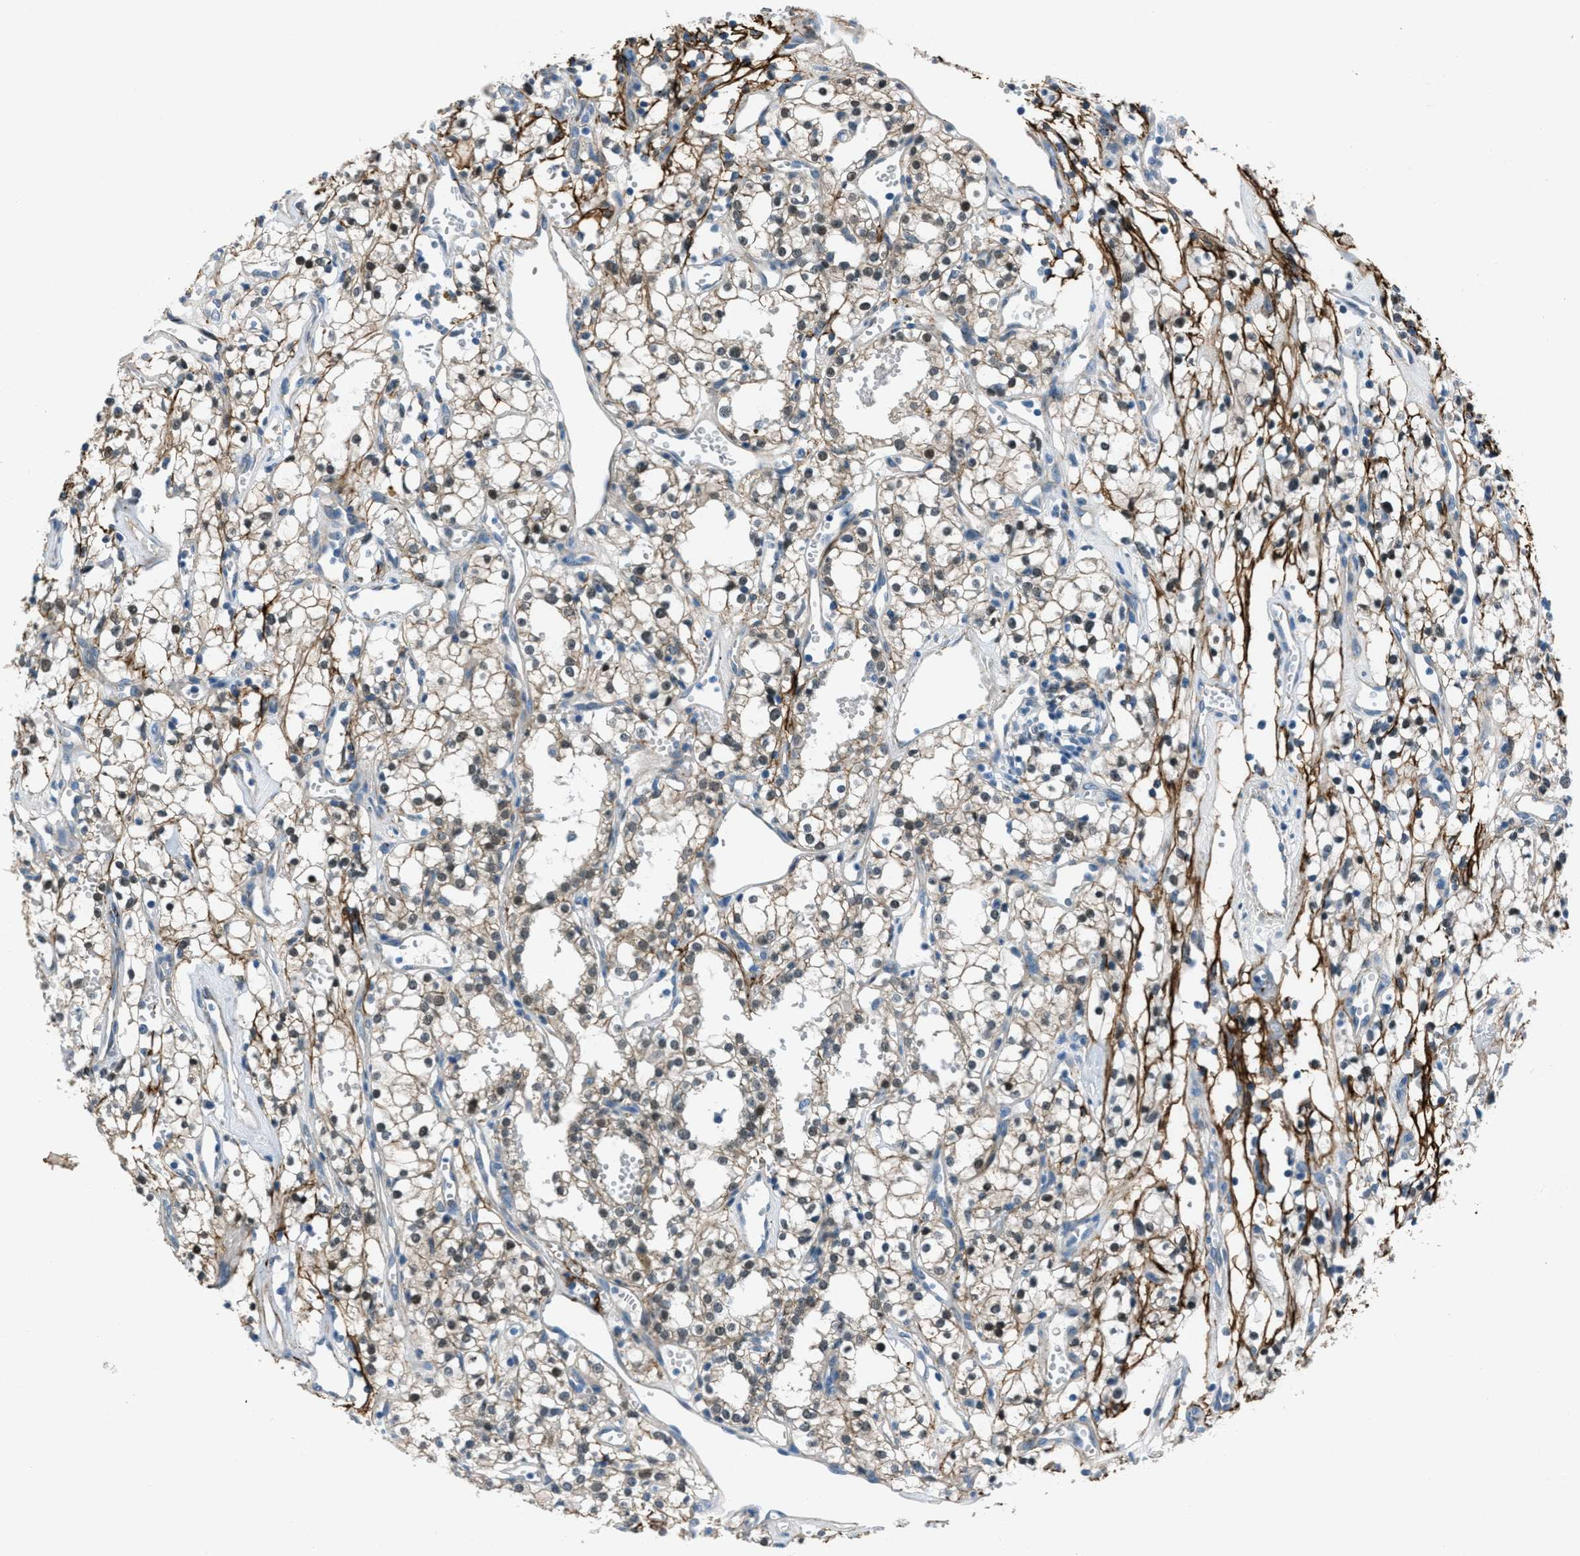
{"staining": {"intensity": "weak", "quantity": "25%-75%", "location": "cytoplasmic/membranous,nuclear"}, "tissue": "renal cancer", "cell_type": "Tumor cells", "image_type": "cancer", "snomed": [{"axis": "morphology", "description": "Adenocarcinoma, NOS"}, {"axis": "topography", "description": "Kidney"}], "caption": "Immunohistochemical staining of human renal cancer reveals low levels of weak cytoplasmic/membranous and nuclear protein staining in about 25%-75% of tumor cells. (DAB (3,3'-diaminobenzidine) IHC, brown staining for protein, blue staining for nuclei).", "gene": "FBN1", "patient": {"sex": "male", "age": 59}}